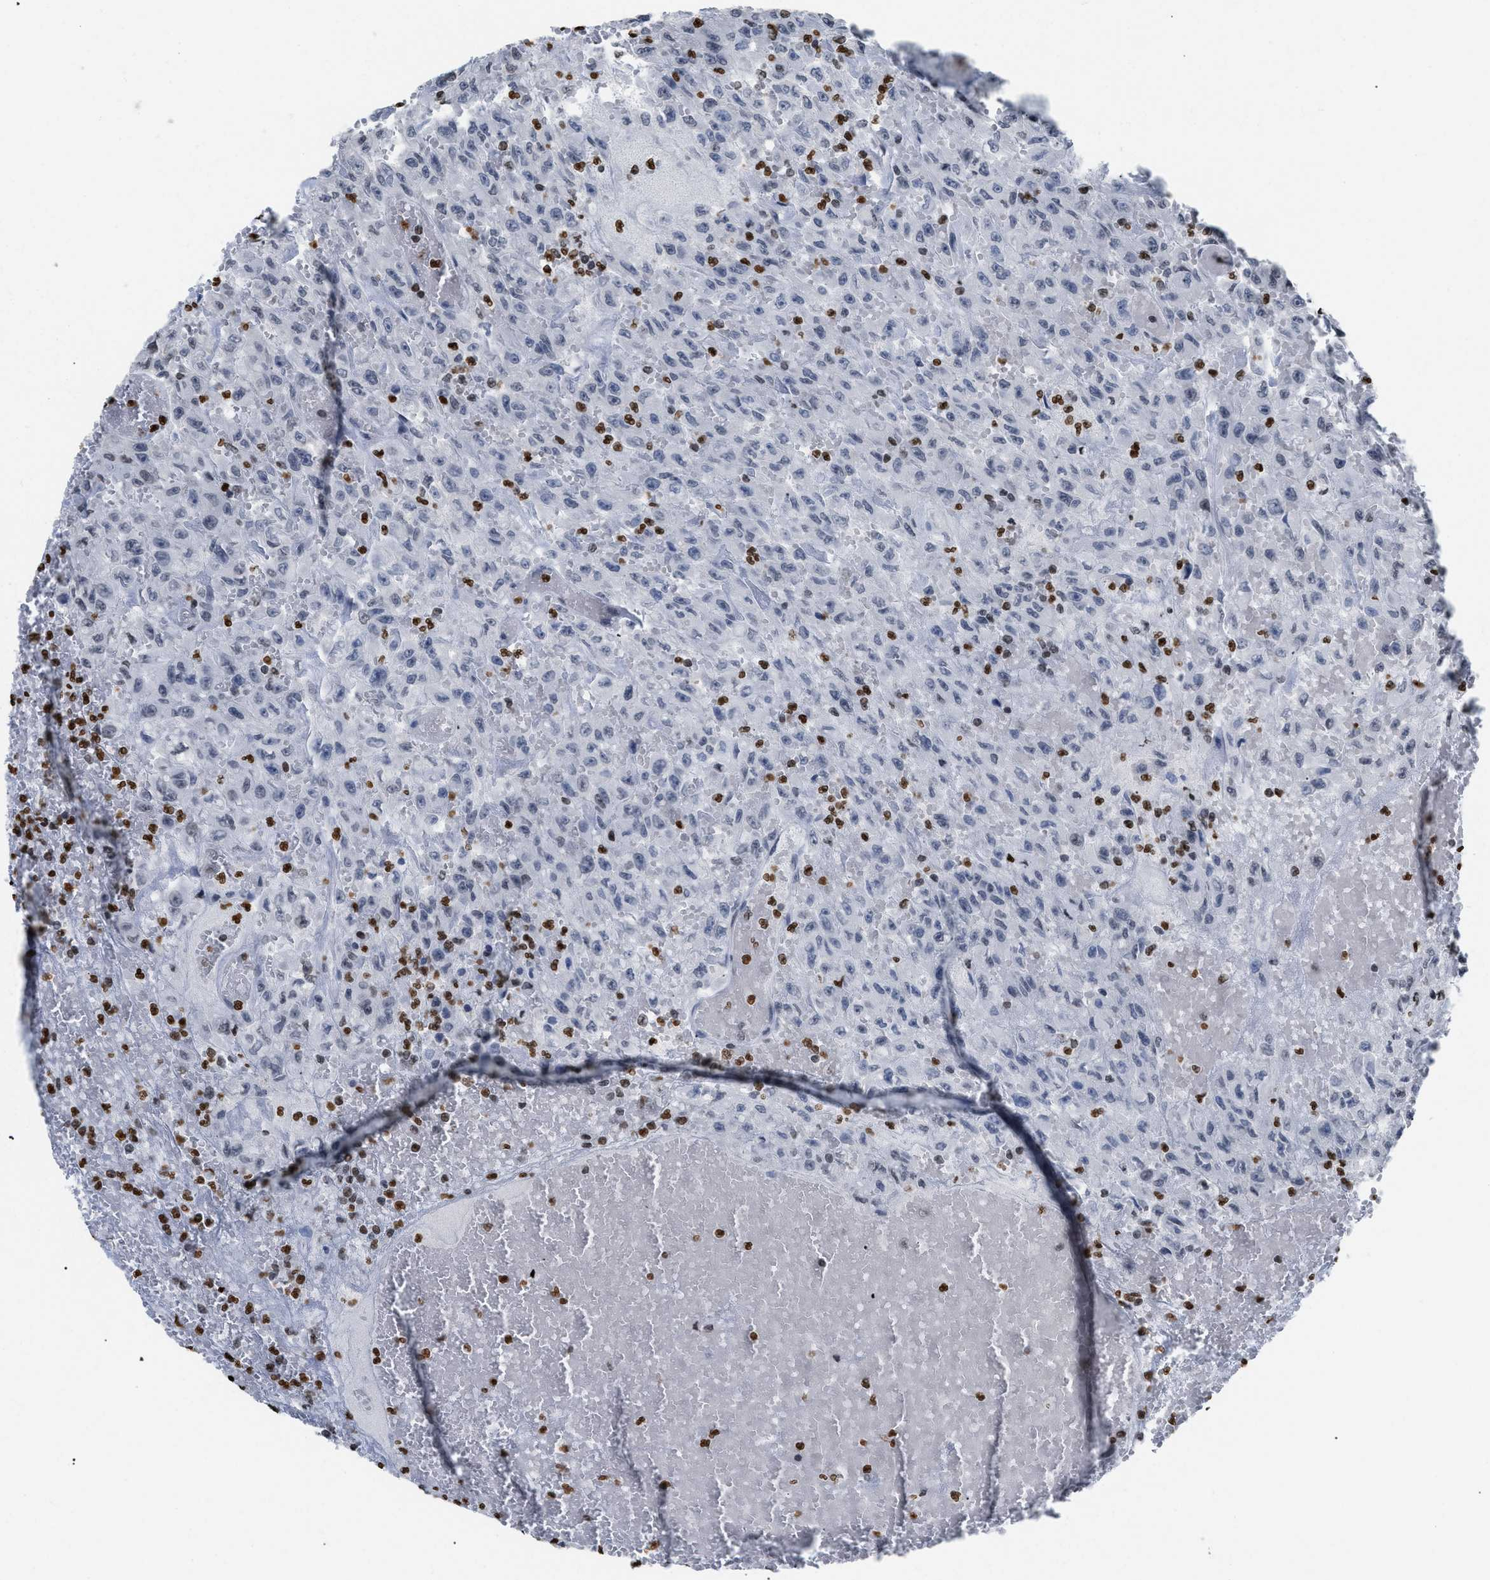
{"staining": {"intensity": "negative", "quantity": "none", "location": "none"}, "tissue": "urothelial cancer", "cell_type": "Tumor cells", "image_type": "cancer", "snomed": [{"axis": "morphology", "description": "Urothelial carcinoma, High grade"}, {"axis": "topography", "description": "Urinary bladder"}], "caption": "This micrograph is of urothelial cancer stained with IHC to label a protein in brown with the nuclei are counter-stained blue. There is no expression in tumor cells. (Stains: DAB (3,3'-diaminobenzidine) immunohistochemistry with hematoxylin counter stain, Microscopy: brightfield microscopy at high magnification).", "gene": "HMGN2", "patient": {"sex": "male", "age": 46}}